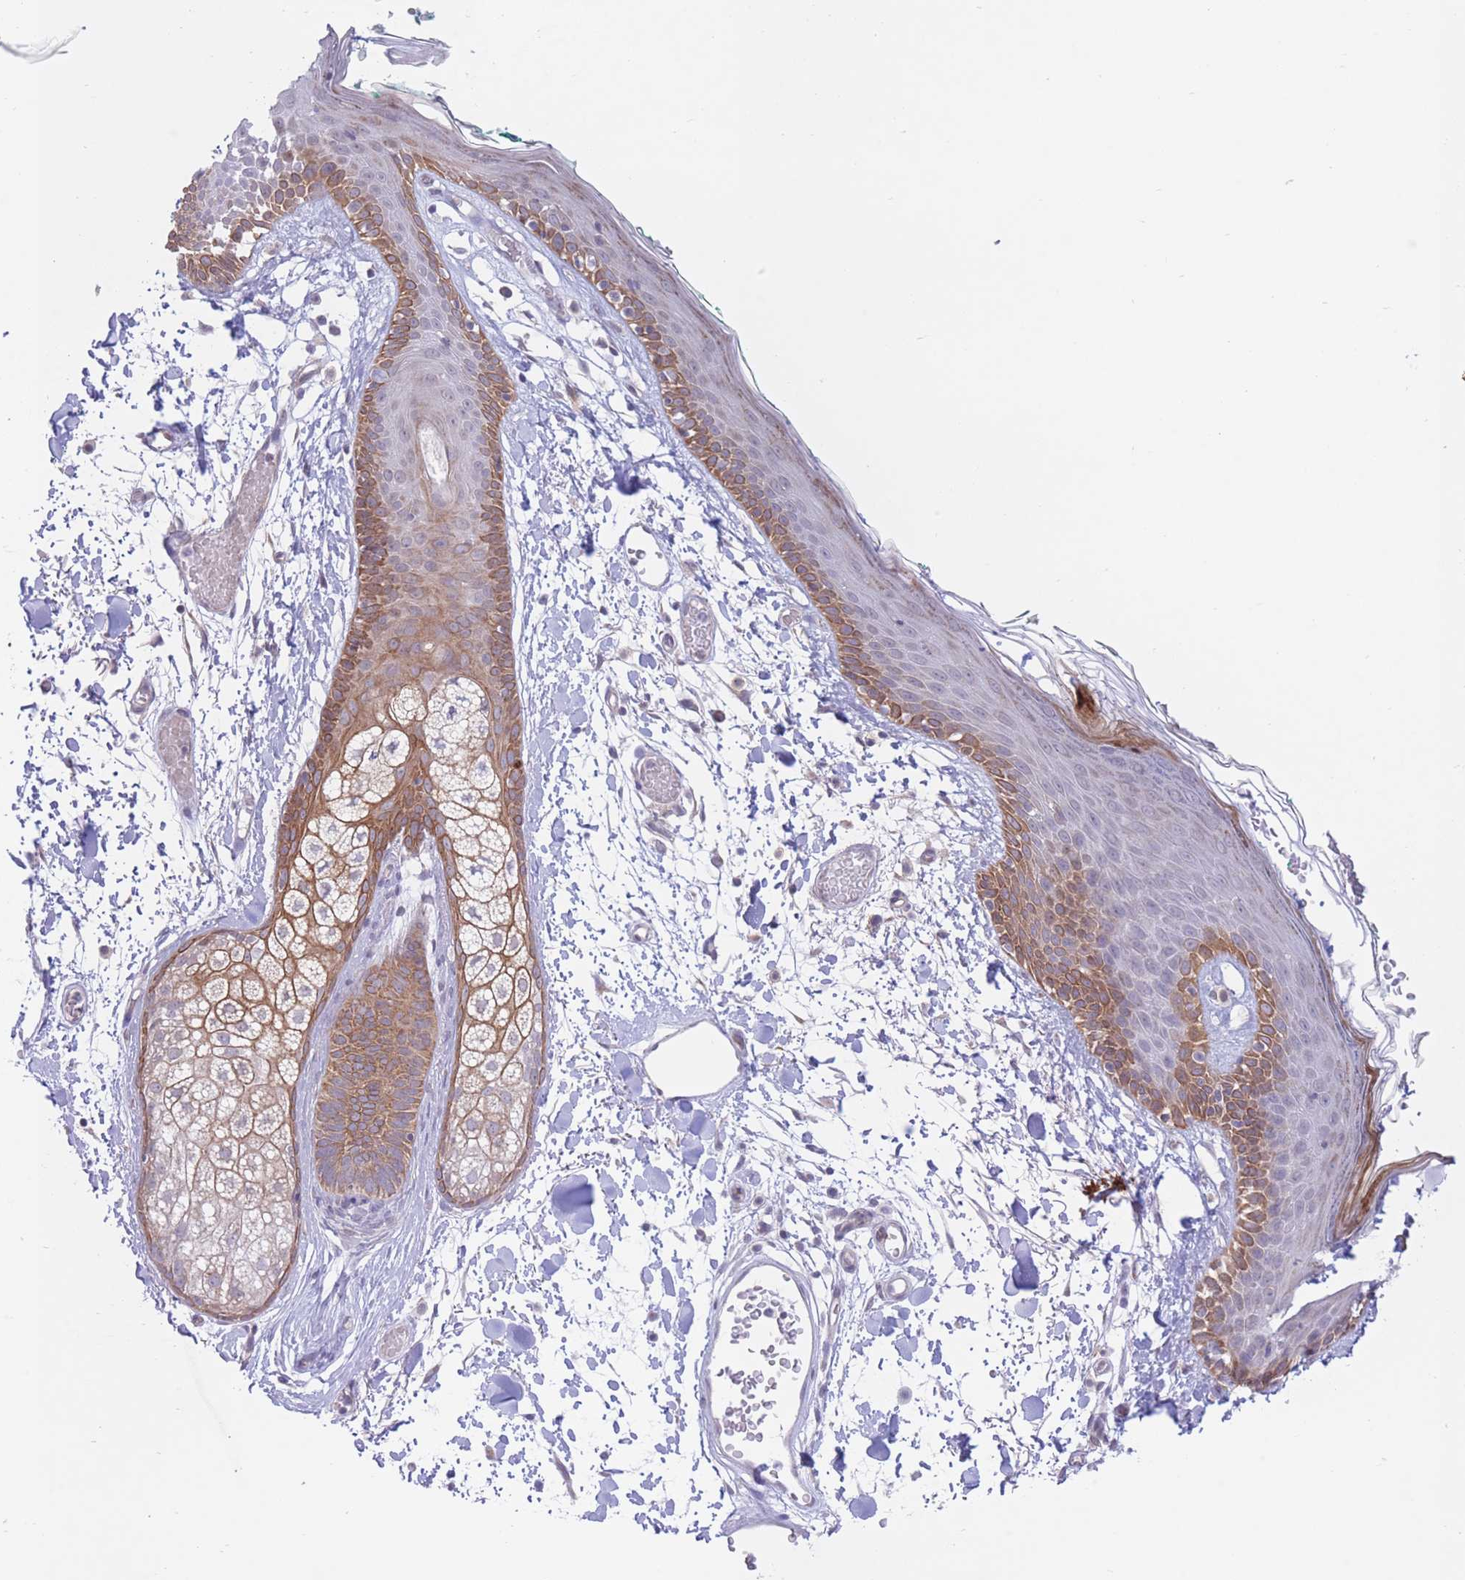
{"staining": {"intensity": "negative", "quantity": "none", "location": "none"}, "tissue": "skin", "cell_type": "Fibroblasts", "image_type": "normal", "snomed": [{"axis": "morphology", "description": "Normal tissue, NOS"}, {"axis": "topography", "description": "Skin"}], "caption": "A micrograph of skin stained for a protein exhibits no brown staining in fibroblasts.", "gene": "MRPS31", "patient": {"sex": "male", "age": 79}}